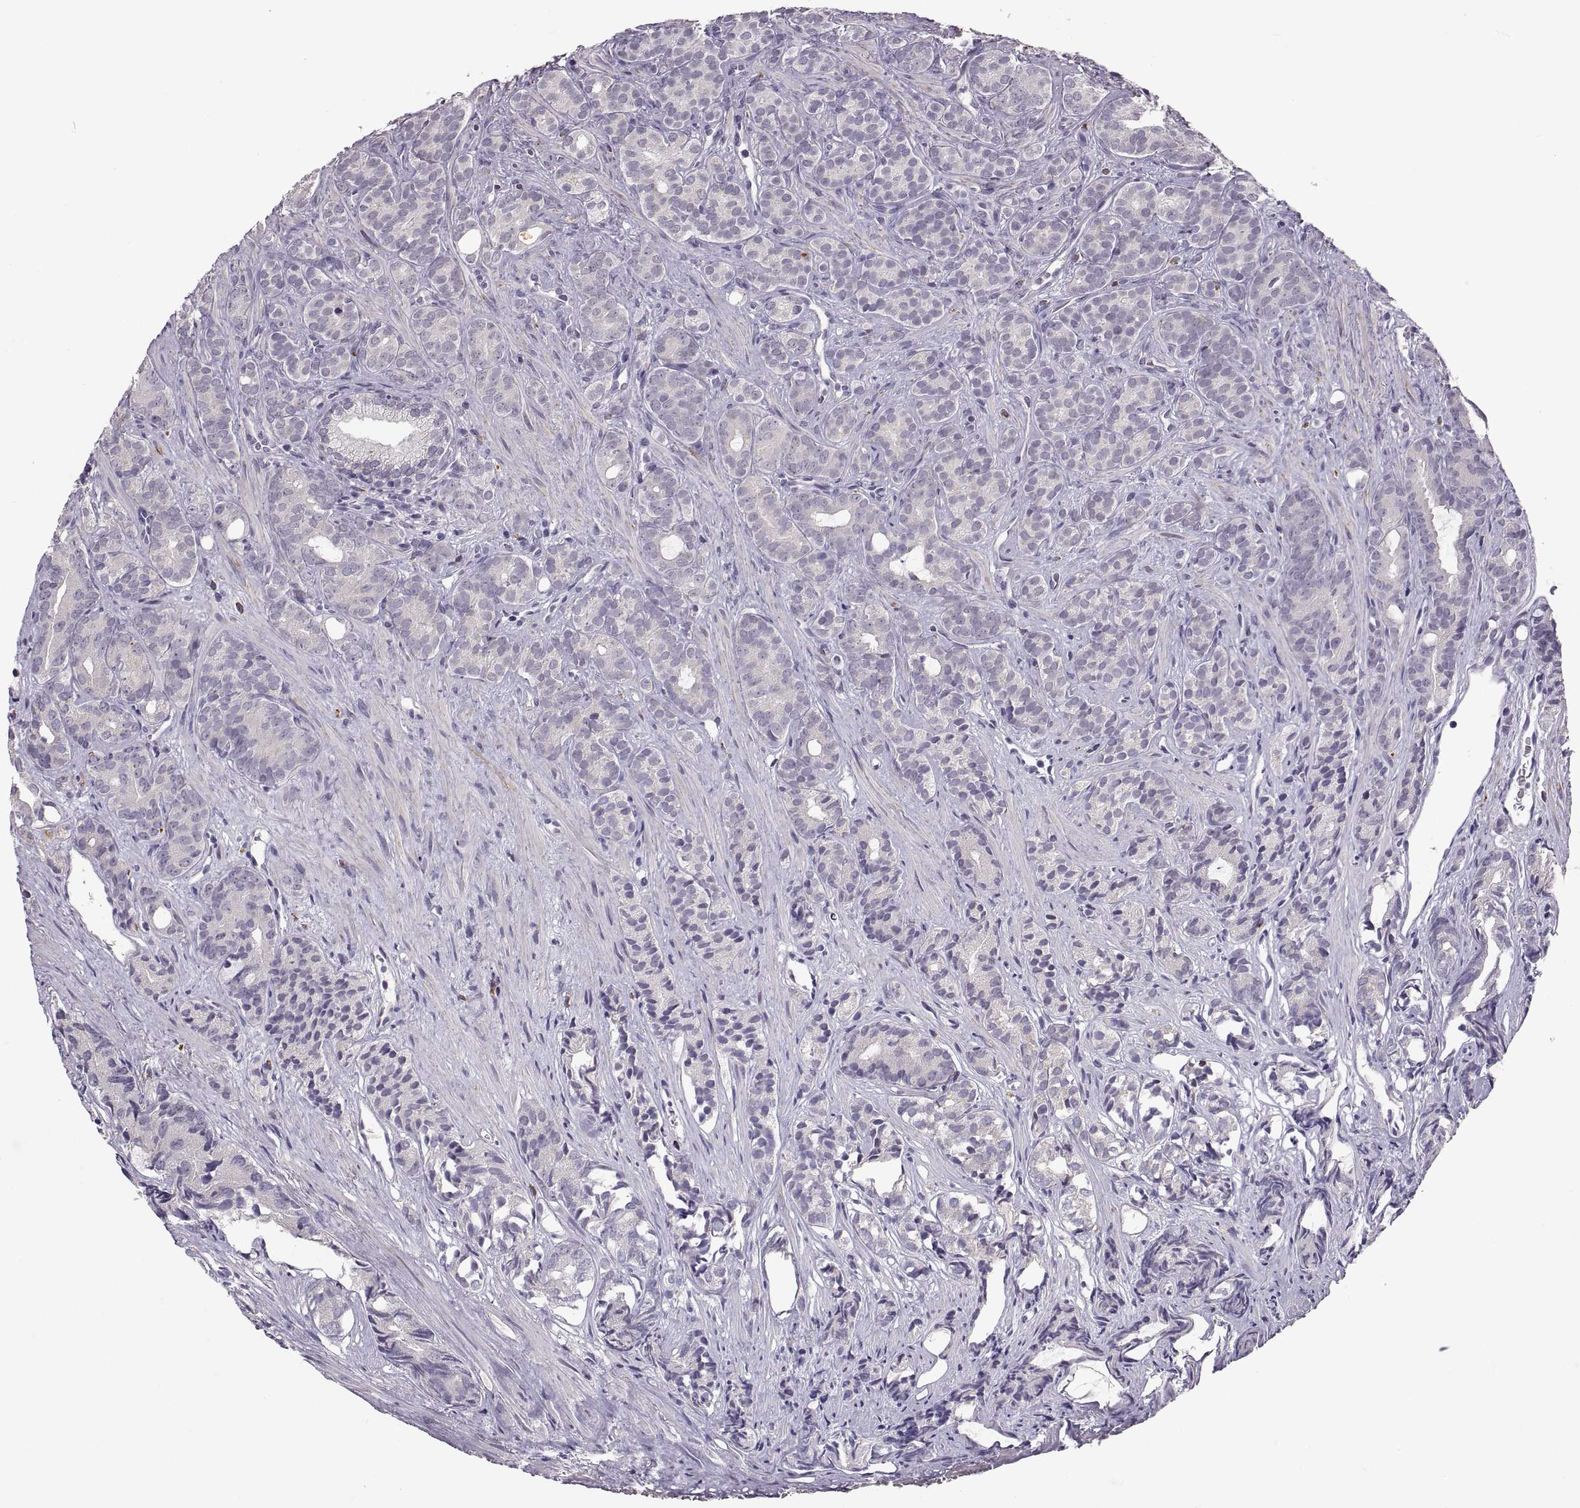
{"staining": {"intensity": "negative", "quantity": "none", "location": "none"}, "tissue": "prostate cancer", "cell_type": "Tumor cells", "image_type": "cancer", "snomed": [{"axis": "morphology", "description": "Adenocarcinoma, High grade"}, {"axis": "topography", "description": "Prostate"}], "caption": "A high-resolution photomicrograph shows immunohistochemistry staining of prostate adenocarcinoma (high-grade), which shows no significant positivity in tumor cells. The staining was performed using DAB (3,3'-diaminobenzidine) to visualize the protein expression in brown, while the nuclei were stained in blue with hematoxylin (Magnification: 20x).", "gene": "MAGEB18", "patient": {"sex": "male", "age": 84}}